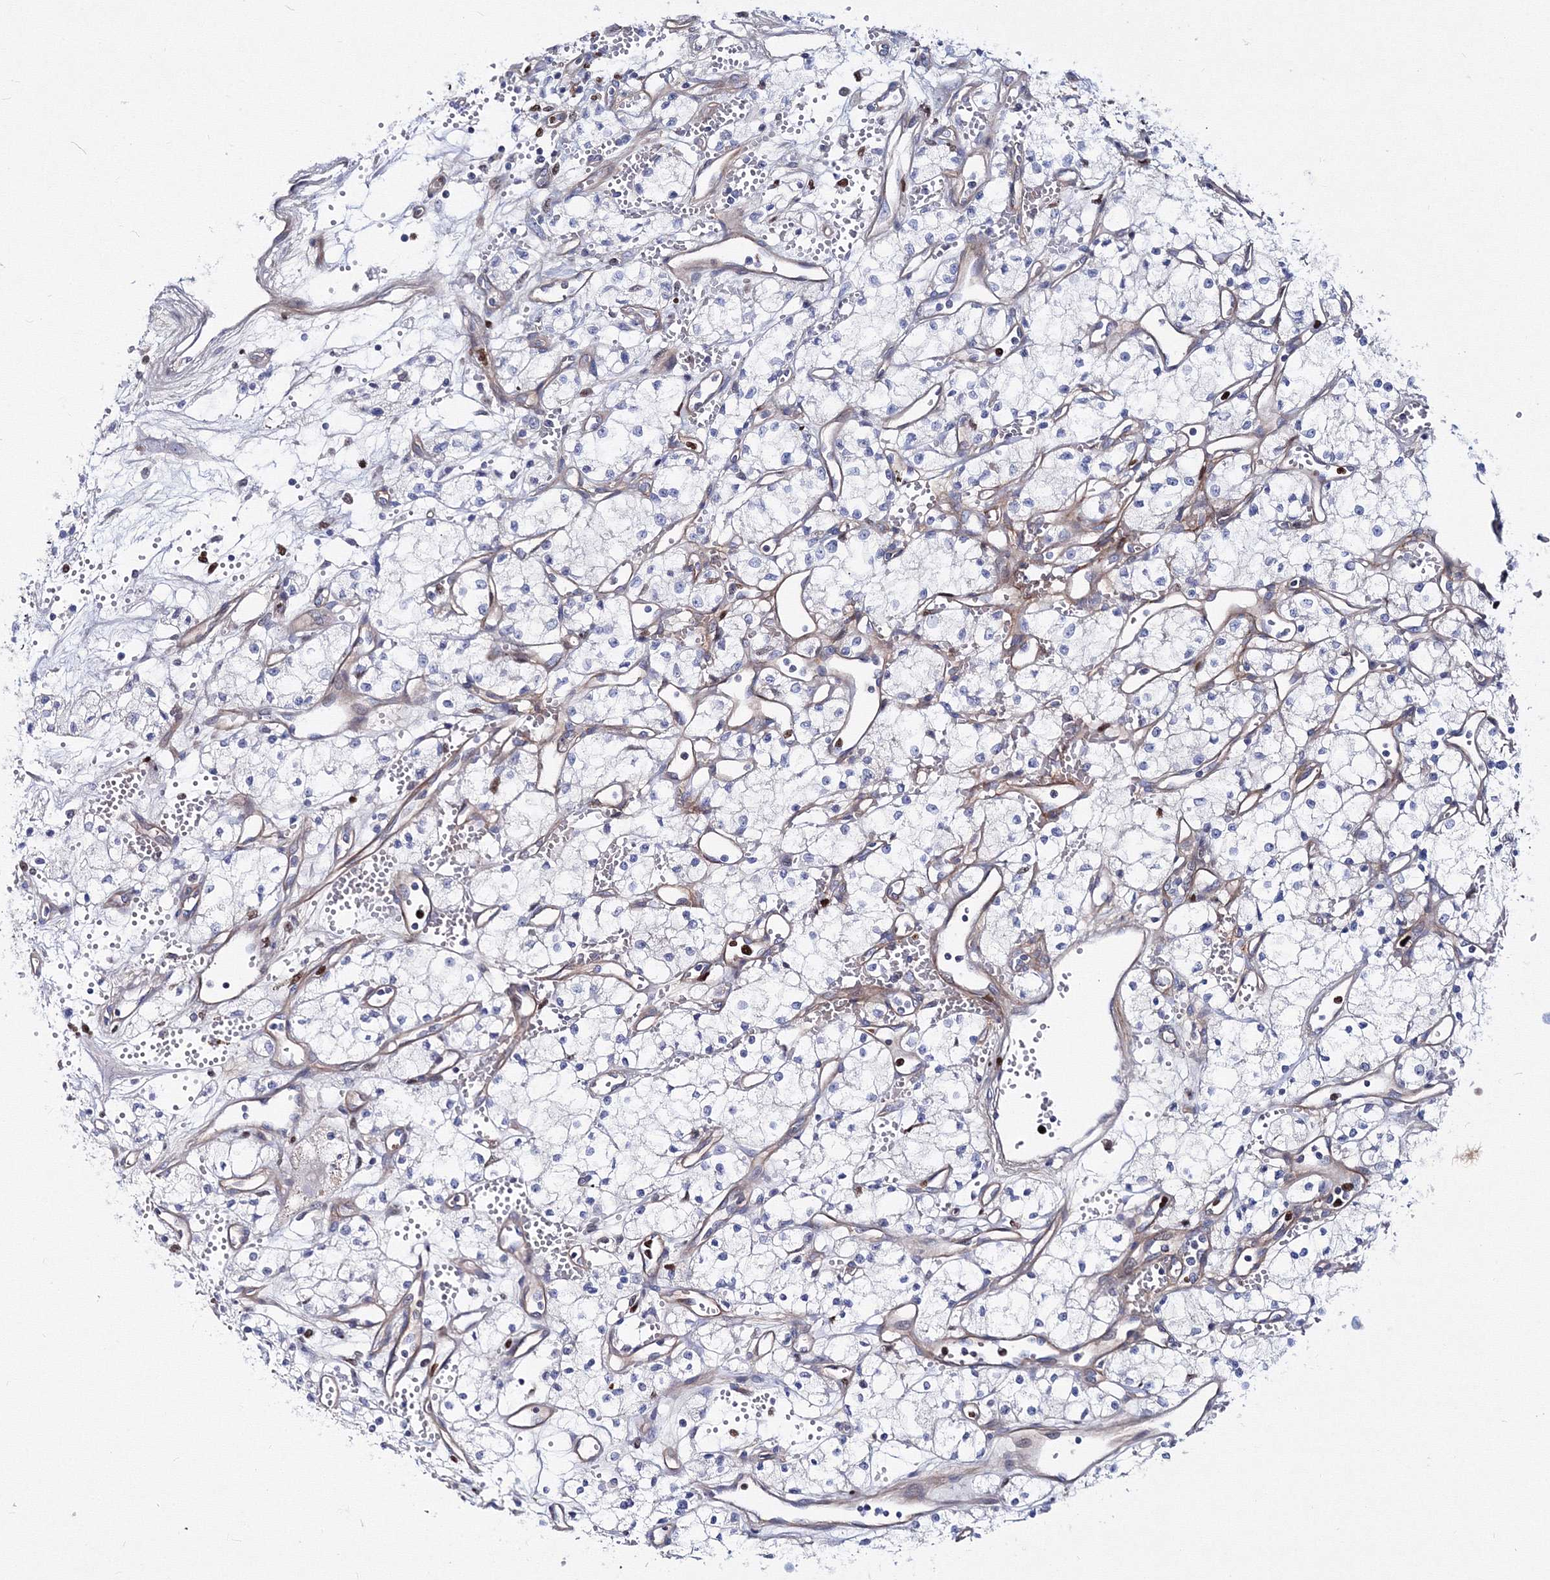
{"staining": {"intensity": "negative", "quantity": "none", "location": "none"}, "tissue": "renal cancer", "cell_type": "Tumor cells", "image_type": "cancer", "snomed": [{"axis": "morphology", "description": "Adenocarcinoma, NOS"}, {"axis": "topography", "description": "Kidney"}], "caption": "Tumor cells show no significant positivity in renal cancer. (Stains: DAB (3,3'-diaminobenzidine) IHC with hematoxylin counter stain, Microscopy: brightfield microscopy at high magnification).", "gene": "C11orf52", "patient": {"sex": "male", "age": 59}}